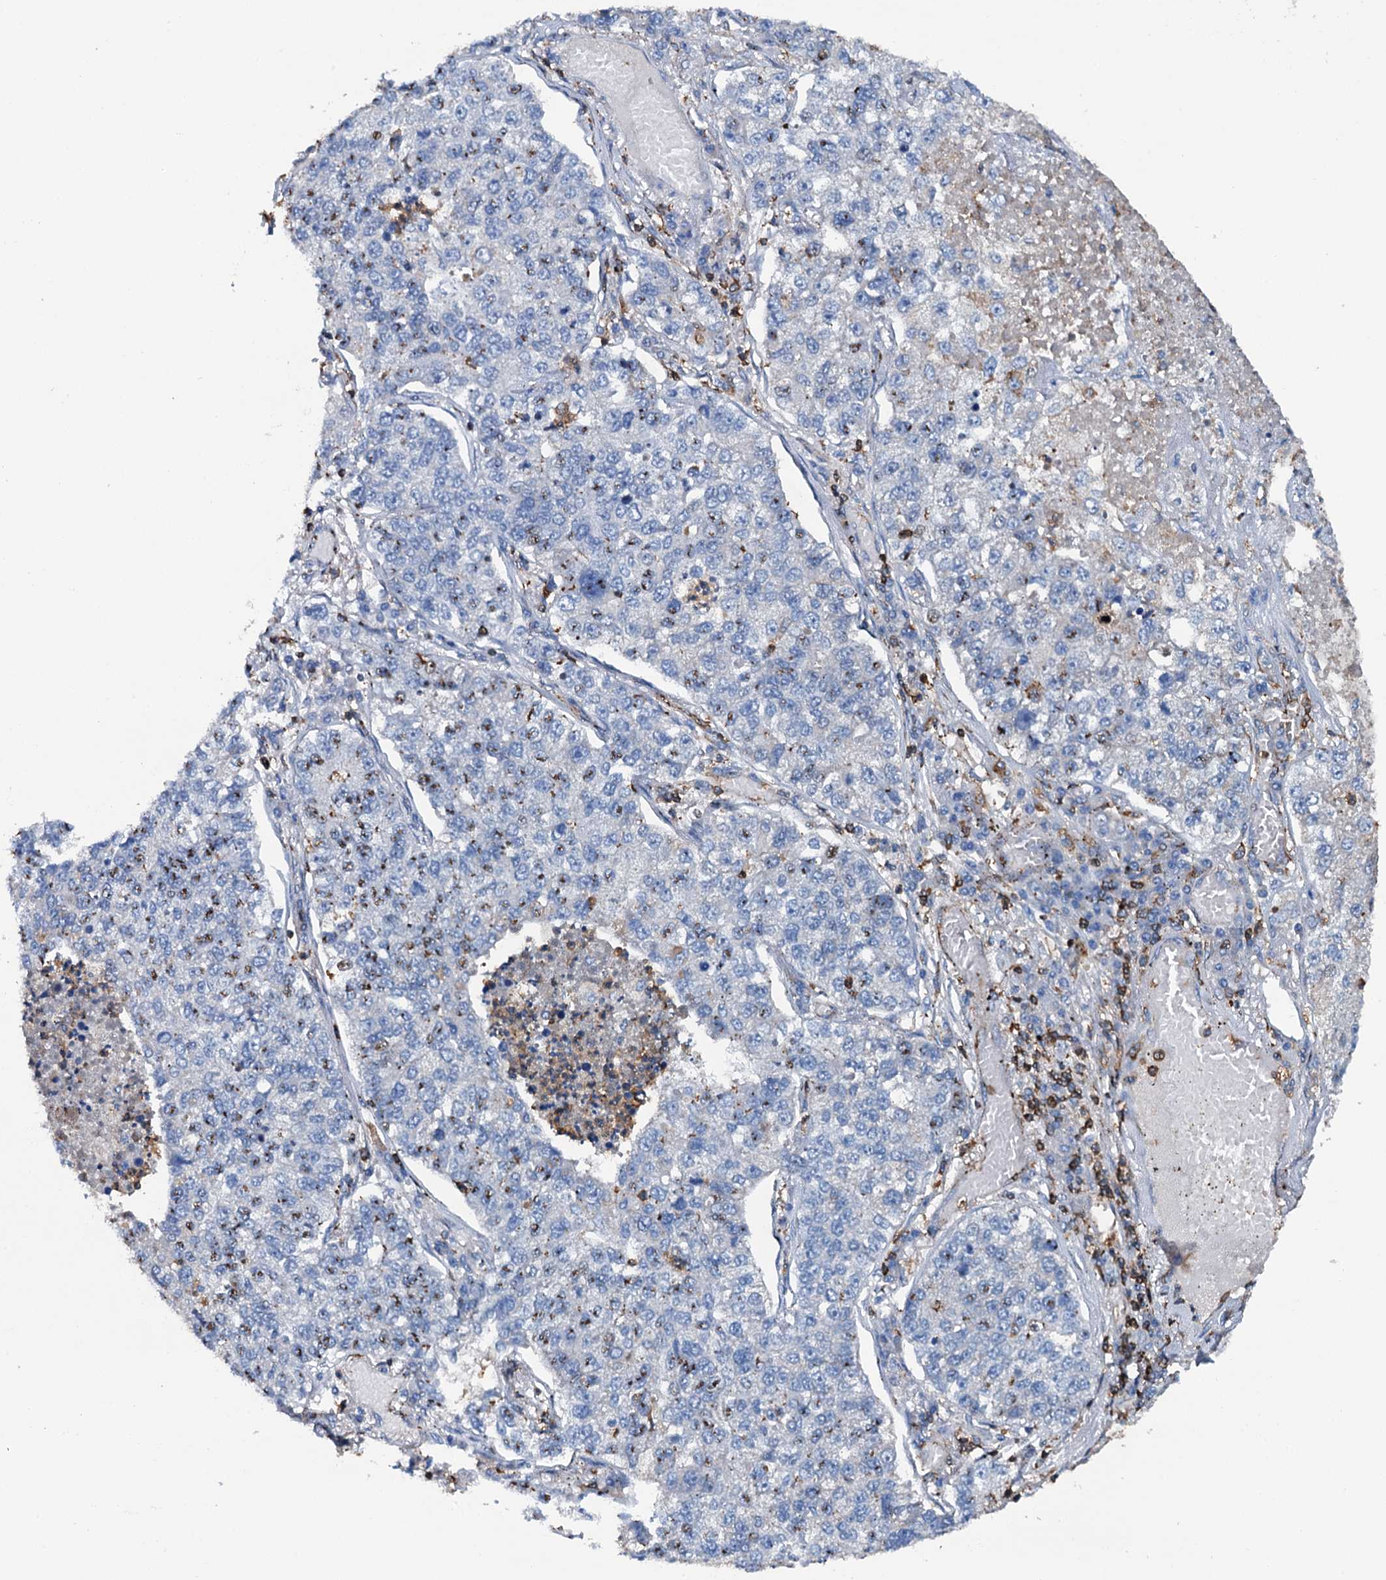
{"staining": {"intensity": "moderate", "quantity": "<25%", "location": "nuclear"}, "tissue": "lung cancer", "cell_type": "Tumor cells", "image_type": "cancer", "snomed": [{"axis": "morphology", "description": "Adenocarcinoma, NOS"}, {"axis": "topography", "description": "Lung"}], "caption": "Immunohistochemical staining of human lung cancer (adenocarcinoma) displays moderate nuclear protein positivity in about <25% of tumor cells.", "gene": "MS4A4E", "patient": {"sex": "male", "age": 49}}